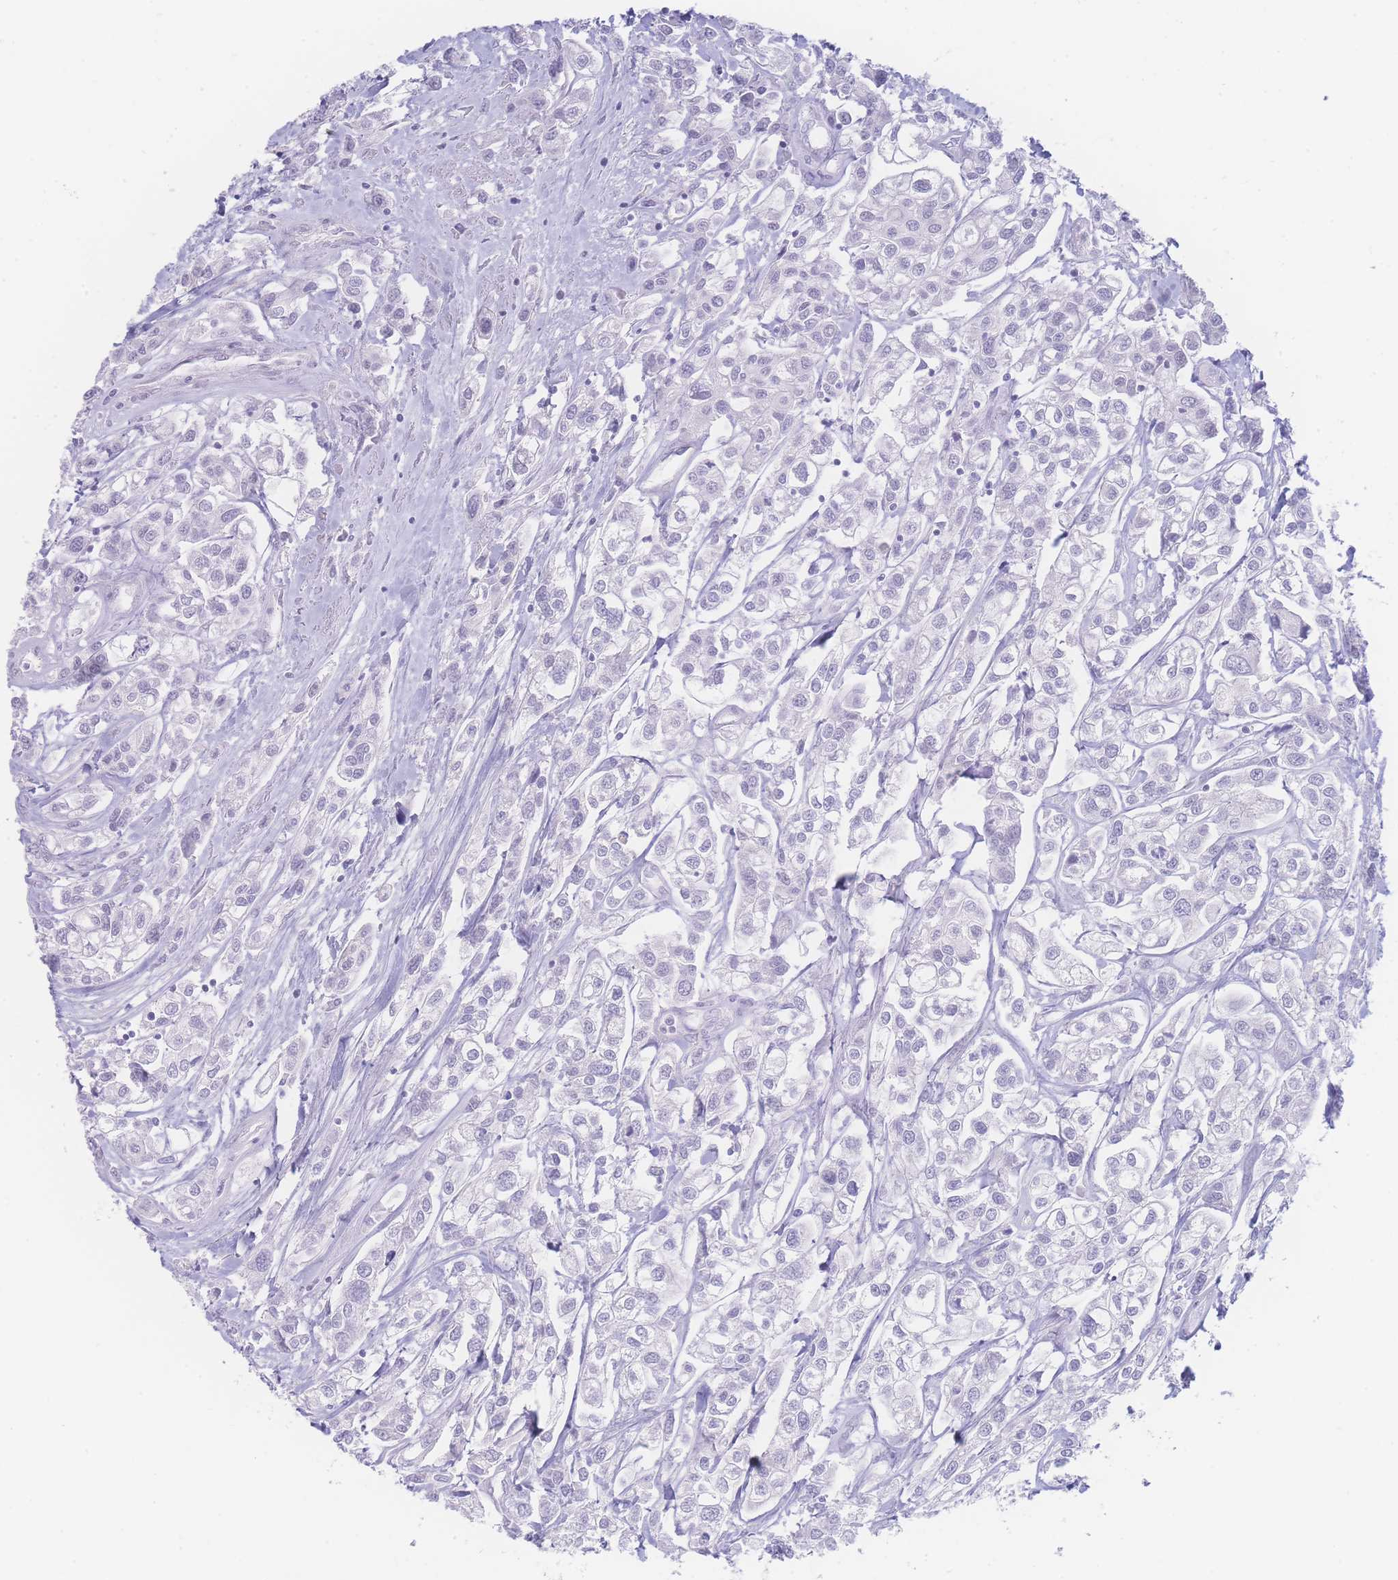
{"staining": {"intensity": "negative", "quantity": "none", "location": "none"}, "tissue": "urothelial cancer", "cell_type": "Tumor cells", "image_type": "cancer", "snomed": [{"axis": "morphology", "description": "Urothelial carcinoma, High grade"}, {"axis": "topography", "description": "Urinary bladder"}], "caption": "The image shows no staining of tumor cells in urothelial cancer.", "gene": "PRSS22", "patient": {"sex": "male", "age": 67}}